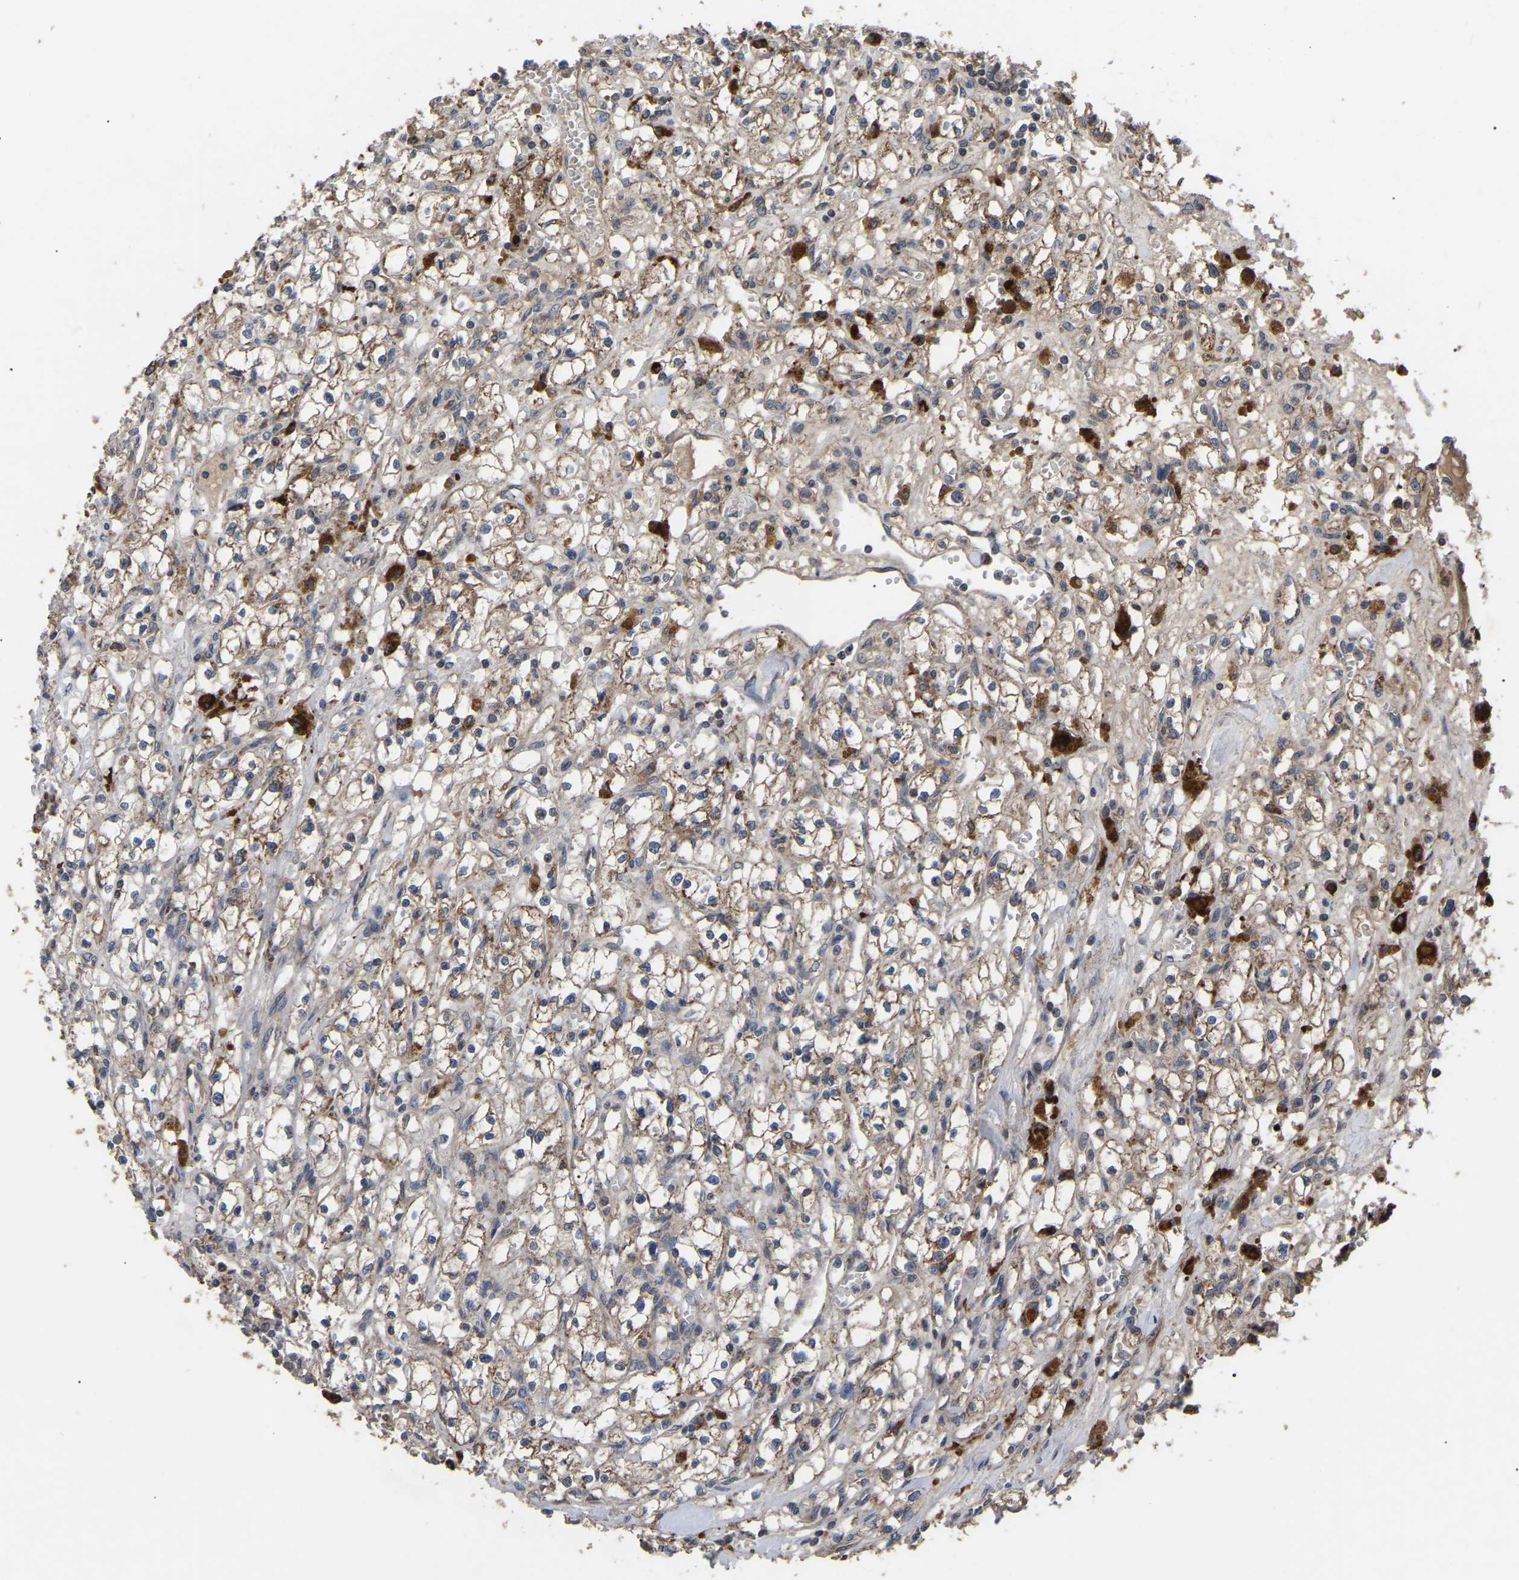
{"staining": {"intensity": "moderate", "quantity": "25%-75%", "location": "cytoplasmic/membranous"}, "tissue": "renal cancer", "cell_type": "Tumor cells", "image_type": "cancer", "snomed": [{"axis": "morphology", "description": "Adenocarcinoma, NOS"}, {"axis": "topography", "description": "Kidney"}], "caption": "Immunohistochemical staining of renal adenocarcinoma demonstrates medium levels of moderate cytoplasmic/membranous protein expression in about 25%-75% of tumor cells. The staining was performed using DAB (3,3'-diaminobenzidine) to visualize the protein expression in brown, while the nuclei were stained in blue with hematoxylin (Magnification: 20x).", "gene": "GCC1", "patient": {"sex": "male", "age": 56}}